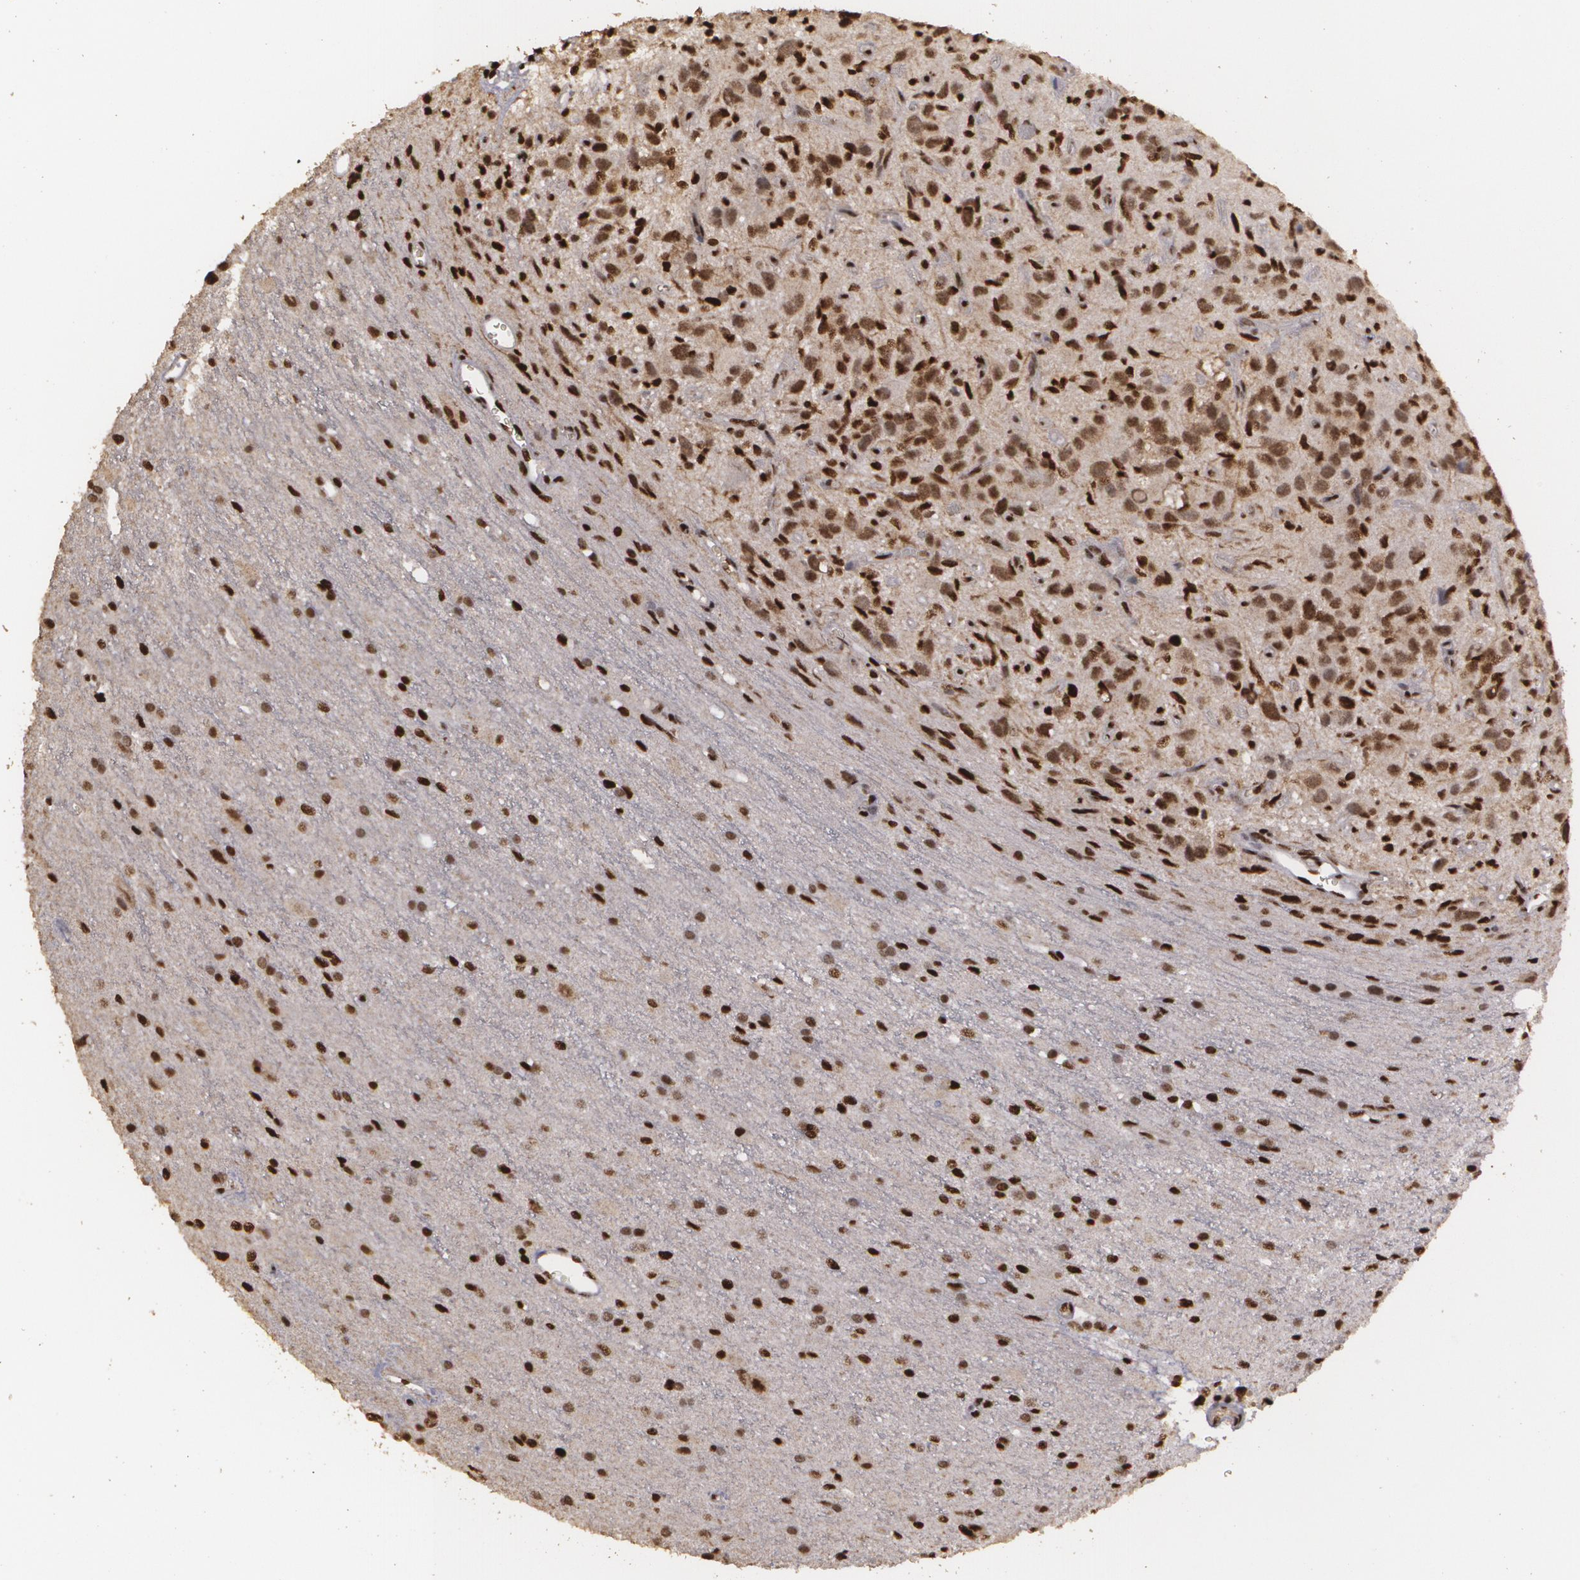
{"staining": {"intensity": "strong", "quantity": "25%-75%", "location": "cytoplasmic/membranous,nuclear"}, "tissue": "glioma", "cell_type": "Tumor cells", "image_type": "cancer", "snomed": [{"axis": "morphology", "description": "Glioma, malignant, Low grade"}, {"axis": "topography", "description": "Brain"}], "caption": "An immunohistochemistry (IHC) micrograph of neoplastic tissue is shown. Protein staining in brown highlights strong cytoplasmic/membranous and nuclear positivity in low-grade glioma (malignant) within tumor cells.", "gene": "RCOR1", "patient": {"sex": "female", "age": 15}}